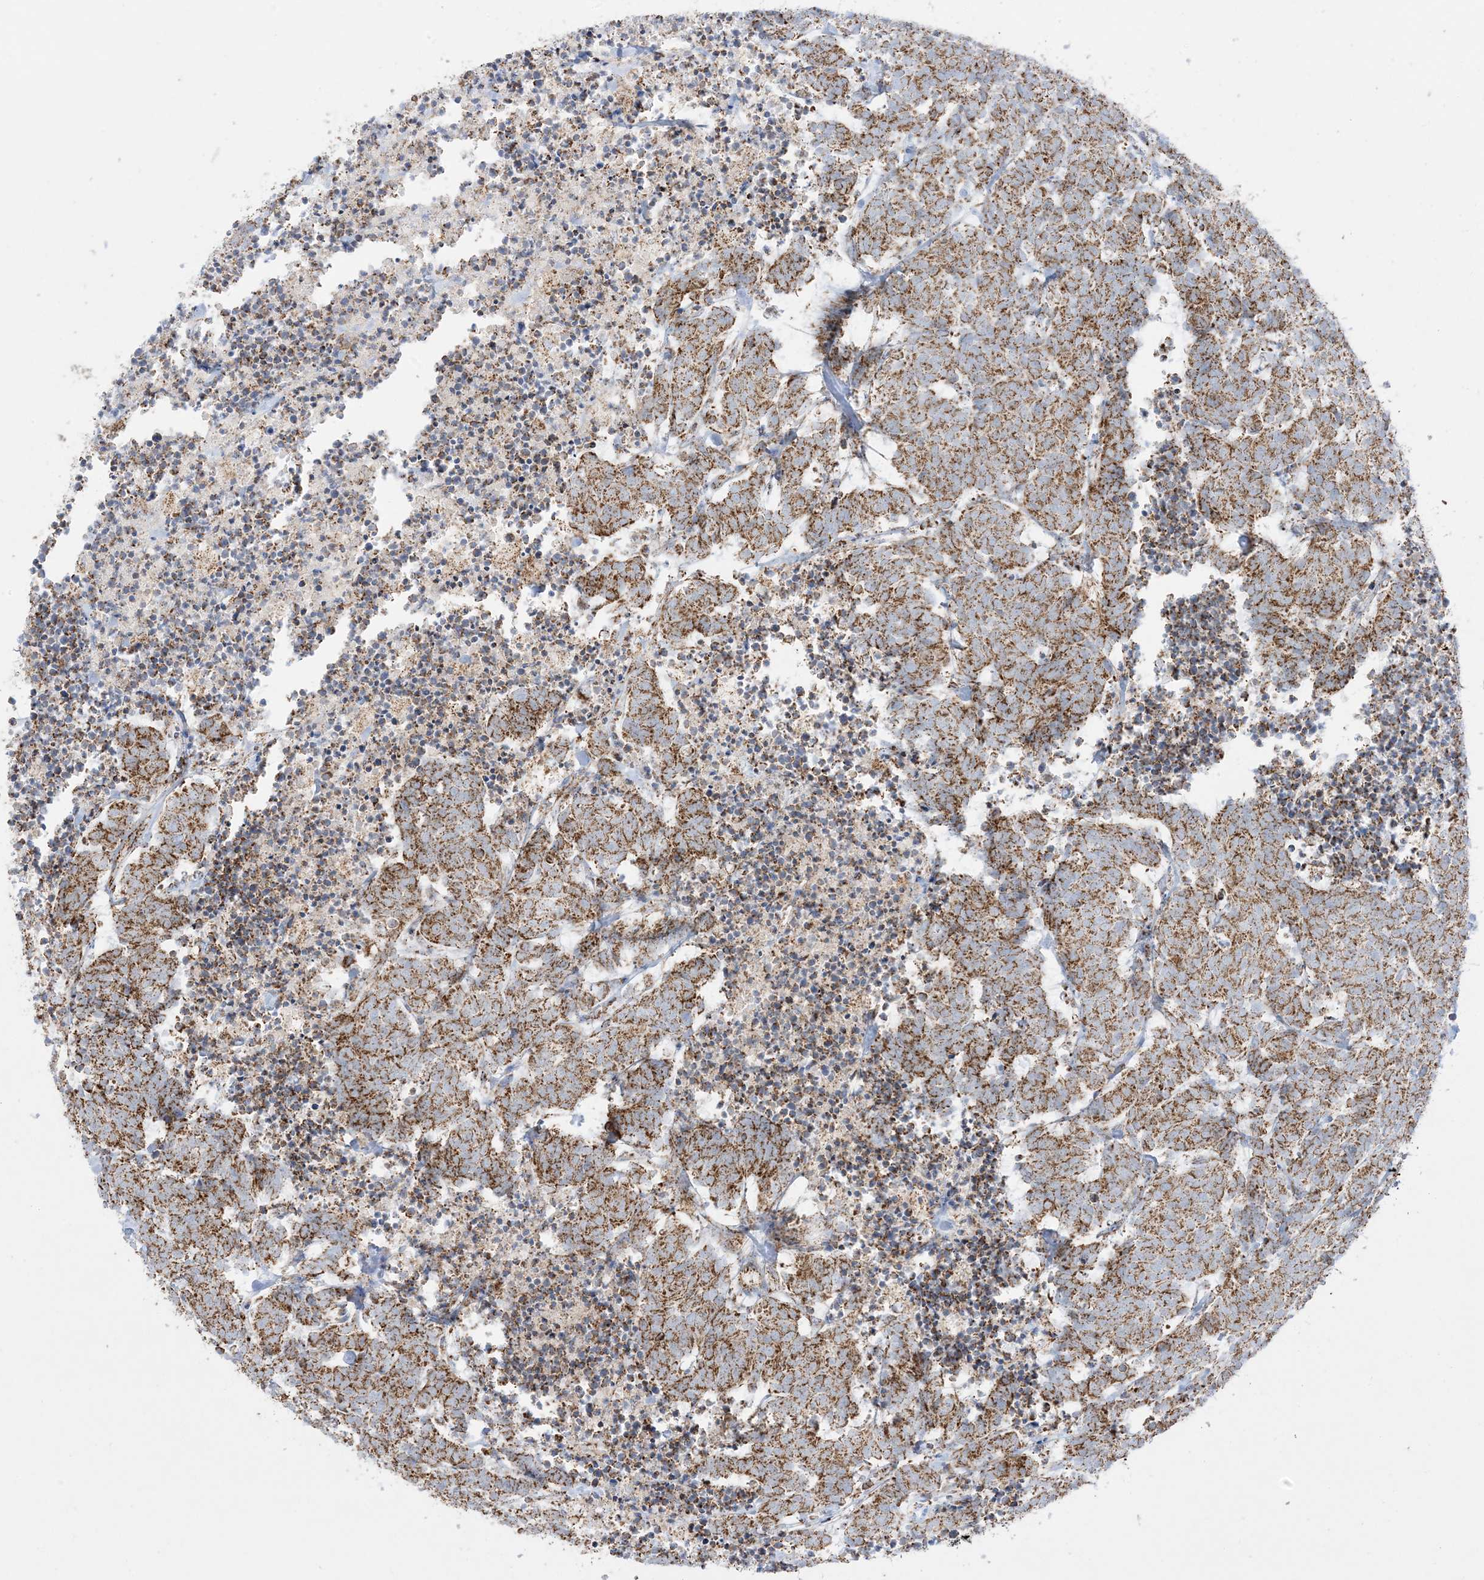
{"staining": {"intensity": "moderate", "quantity": ">75%", "location": "cytoplasmic/membranous"}, "tissue": "carcinoid", "cell_type": "Tumor cells", "image_type": "cancer", "snomed": [{"axis": "morphology", "description": "Carcinoma, NOS"}, {"axis": "morphology", "description": "Carcinoid, malignant, NOS"}, {"axis": "topography", "description": "Urinary bladder"}], "caption": "Immunohistochemical staining of human carcinoid shows moderate cytoplasmic/membranous protein expression in approximately >75% of tumor cells.", "gene": "MRPS36", "patient": {"sex": "male", "age": 57}}